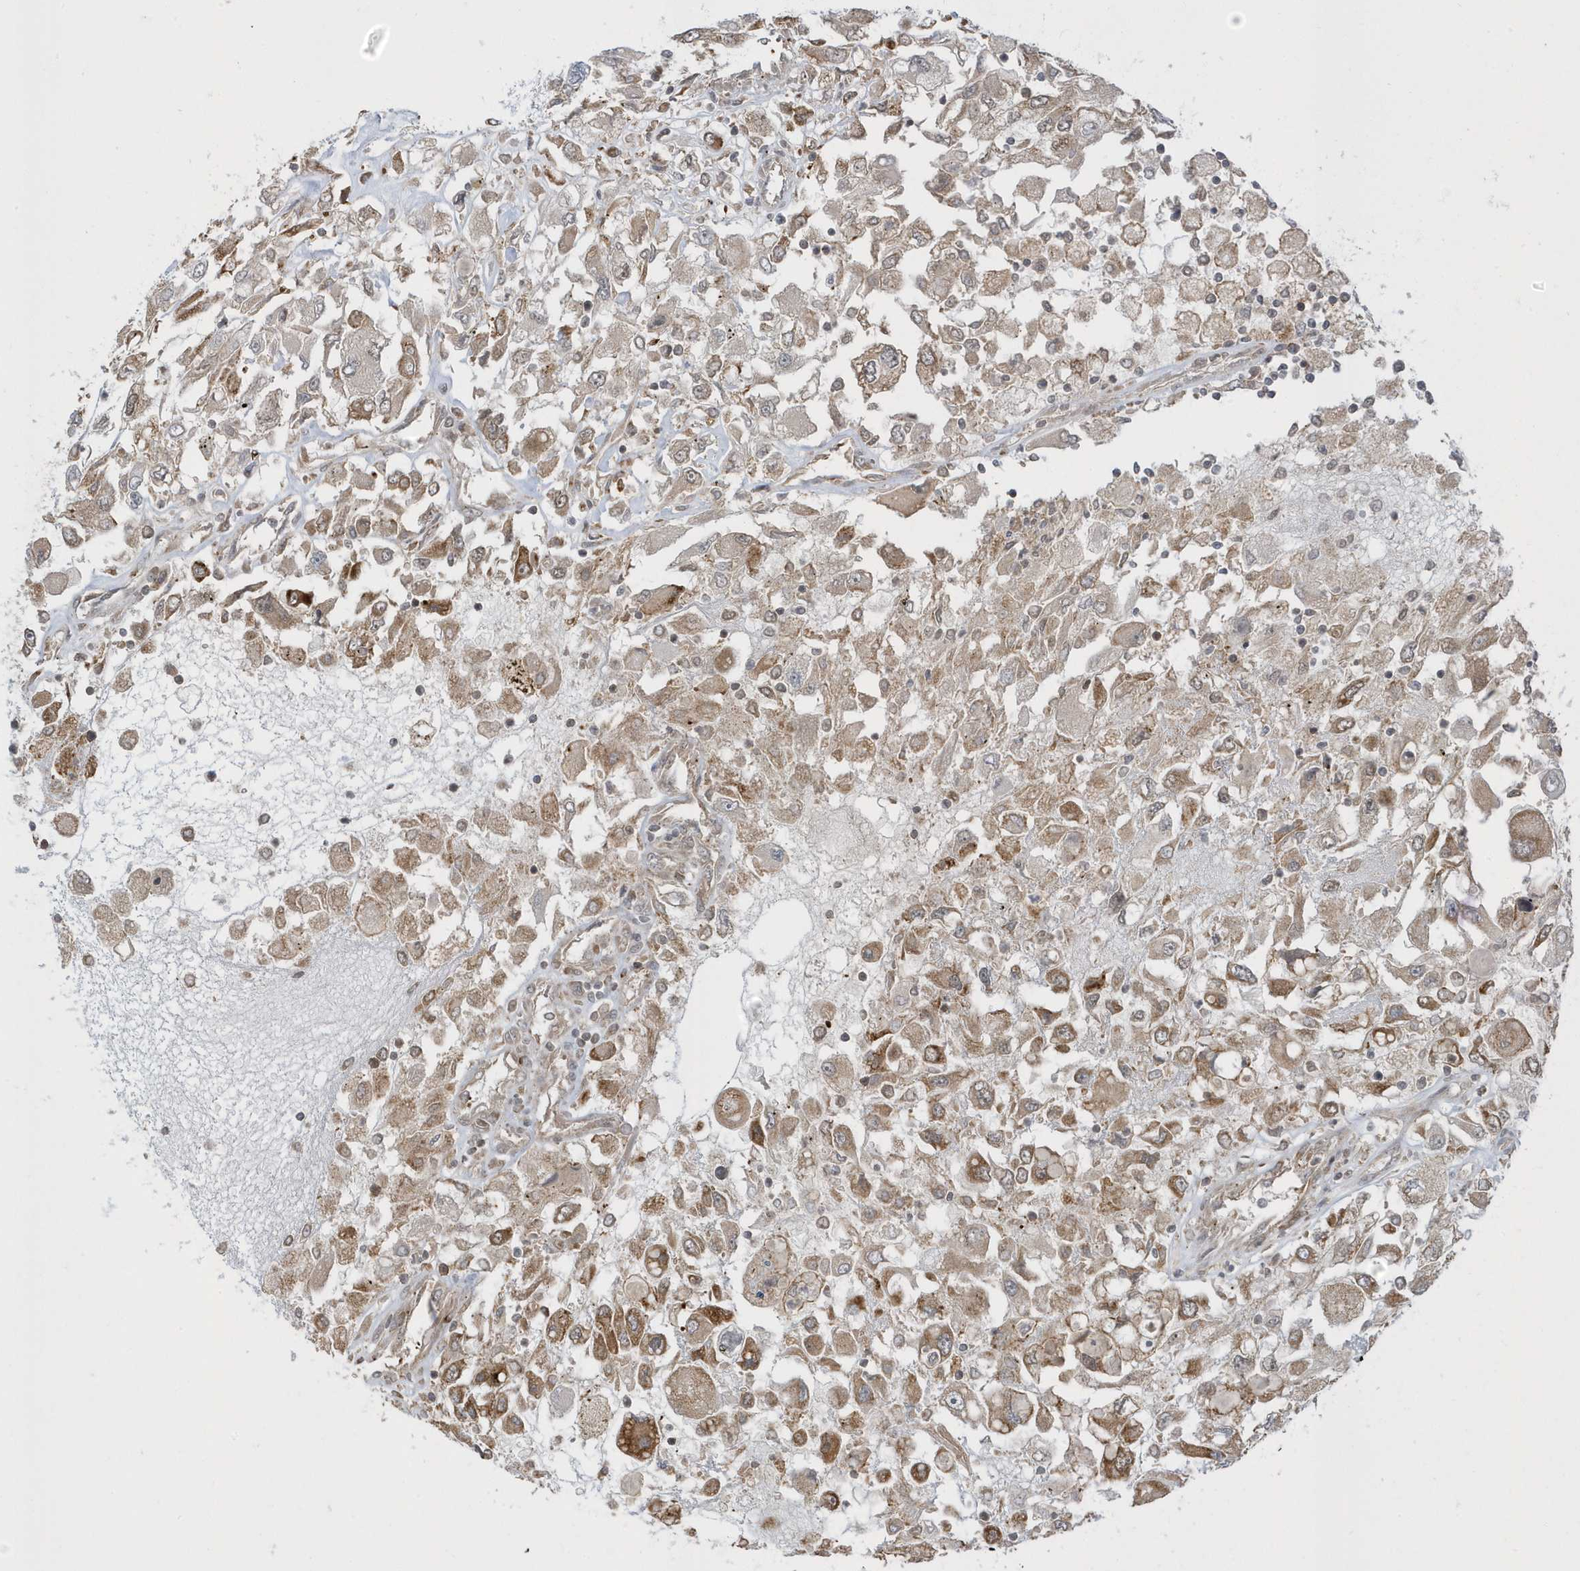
{"staining": {"intensity": "moderate", "quantity": ">75%", "location": "cytoplasmic/membranous"}, "tissue": "renal cancer", "cell_type": "Tumor cells", "image_type": "cancer", "snomed": [{"axis": "morphology", "description": "Adenocarcinoma, NOS"}, {"axis": "topography", "description": "Kidney"}], "caption": "Immunohistochemistry (DAB (3,3'-diaminobenzidine)) staining of human renal cancer (adenocarcinoma) exhibits moderate cytoplasmic/membranous protein positivity in about >75% of tumor cells. Immunohistochemistry (ihc) stains the protein in brown and the nuclei are stained blue.", "gene": "METTL21A", "patient": {"sex": "female", "age": 52}}